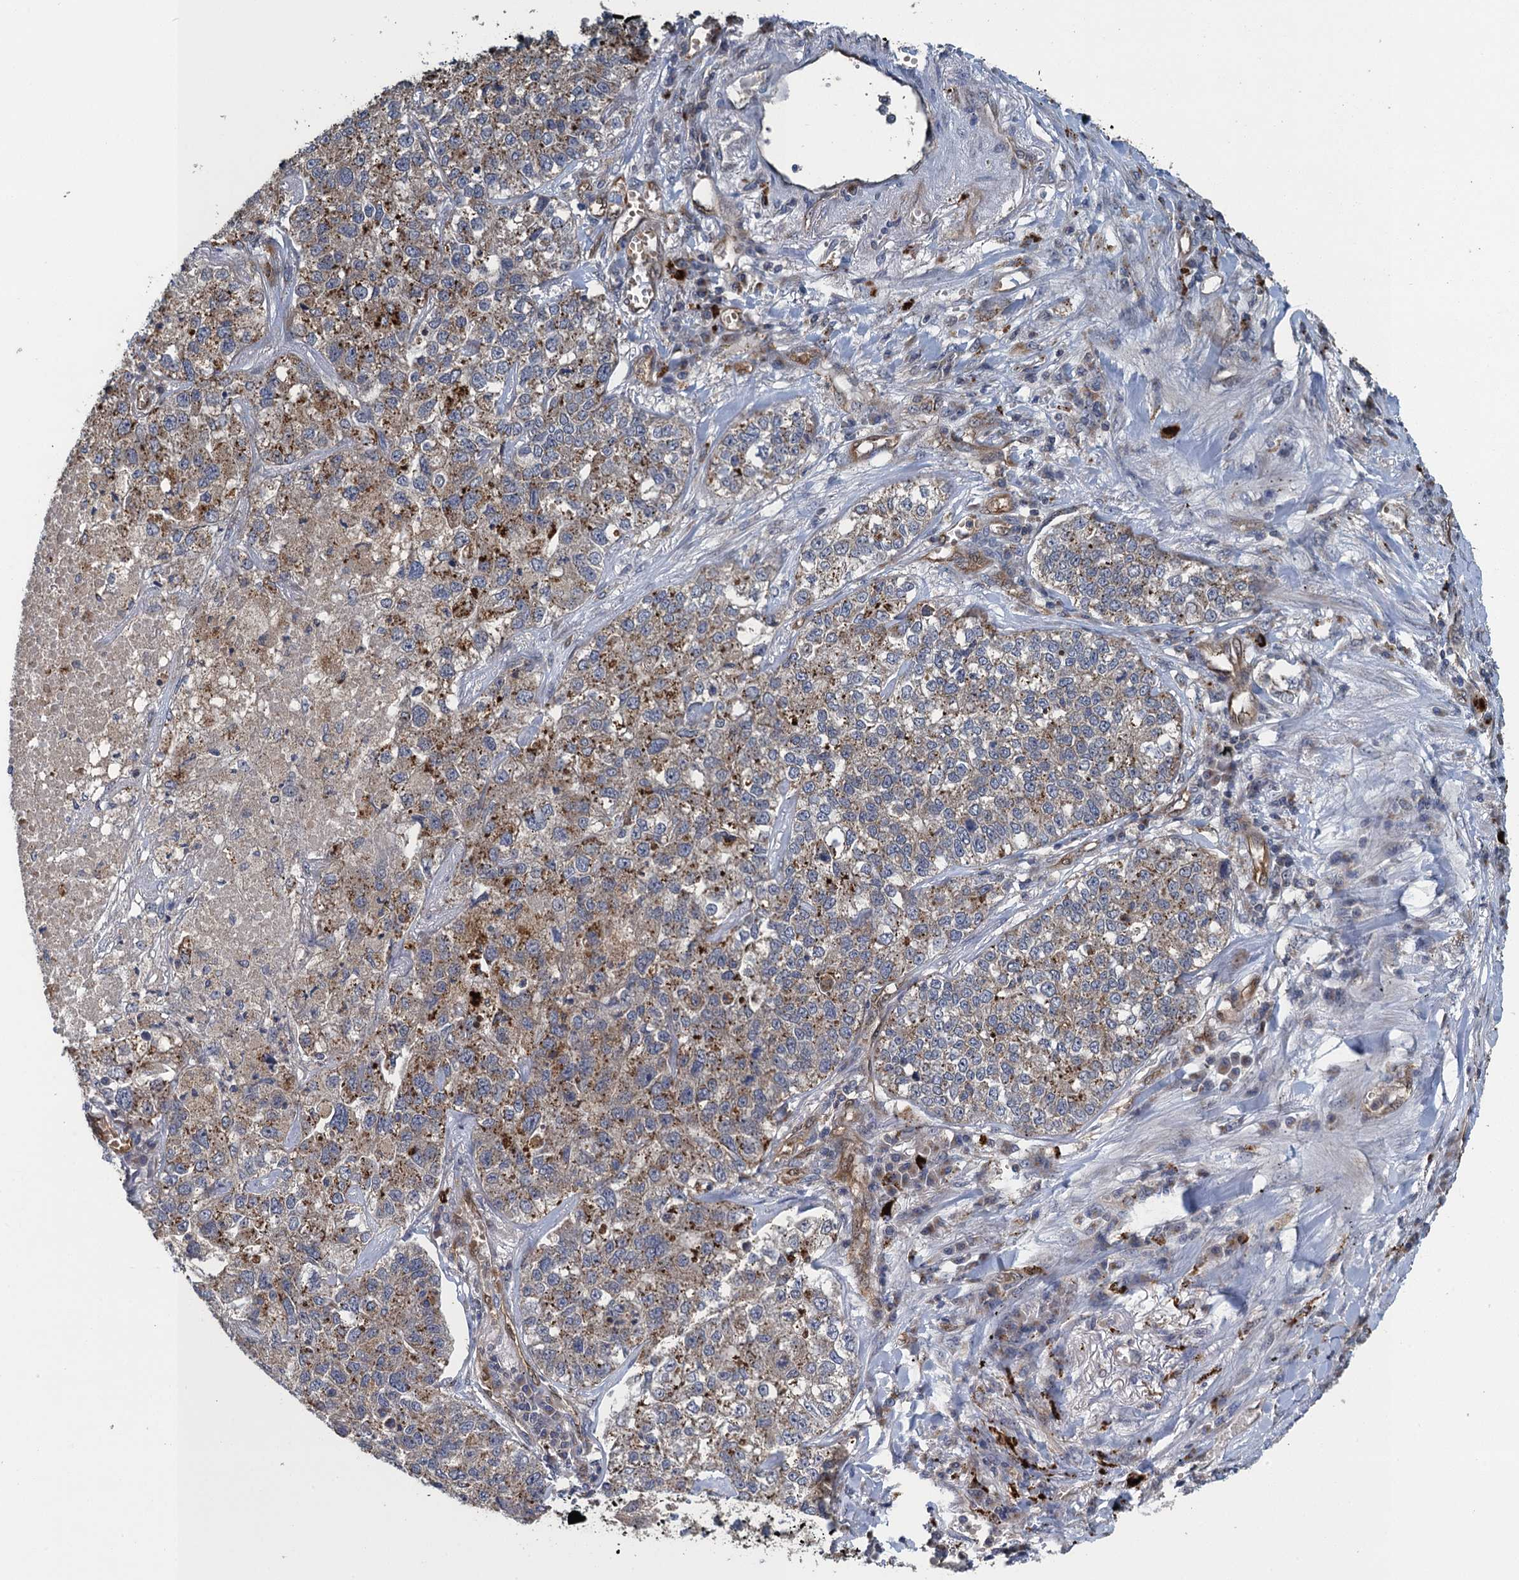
{"staining": {"intensity": "moderate", "quantity": ">75%", "location": "cytoplasmic/membranous"}, "tissue": "lung cancer", "cell_type": "Tumor cells", "image_type": "cancer", "snomed": [{"axis": "morphology", "description": "Adenocarcinoma, NOS"}, {"axis": "topography", "description": "Lung"}], "caption": "Human lung cancer (adenocarcinoma) stained for a protein (brown) shows moderate cytoplasmic/membranous positive expression in about >75% of tumor cells.", "gene": "KBTBD8", "patient": {"sex": "male", "age": 49}}